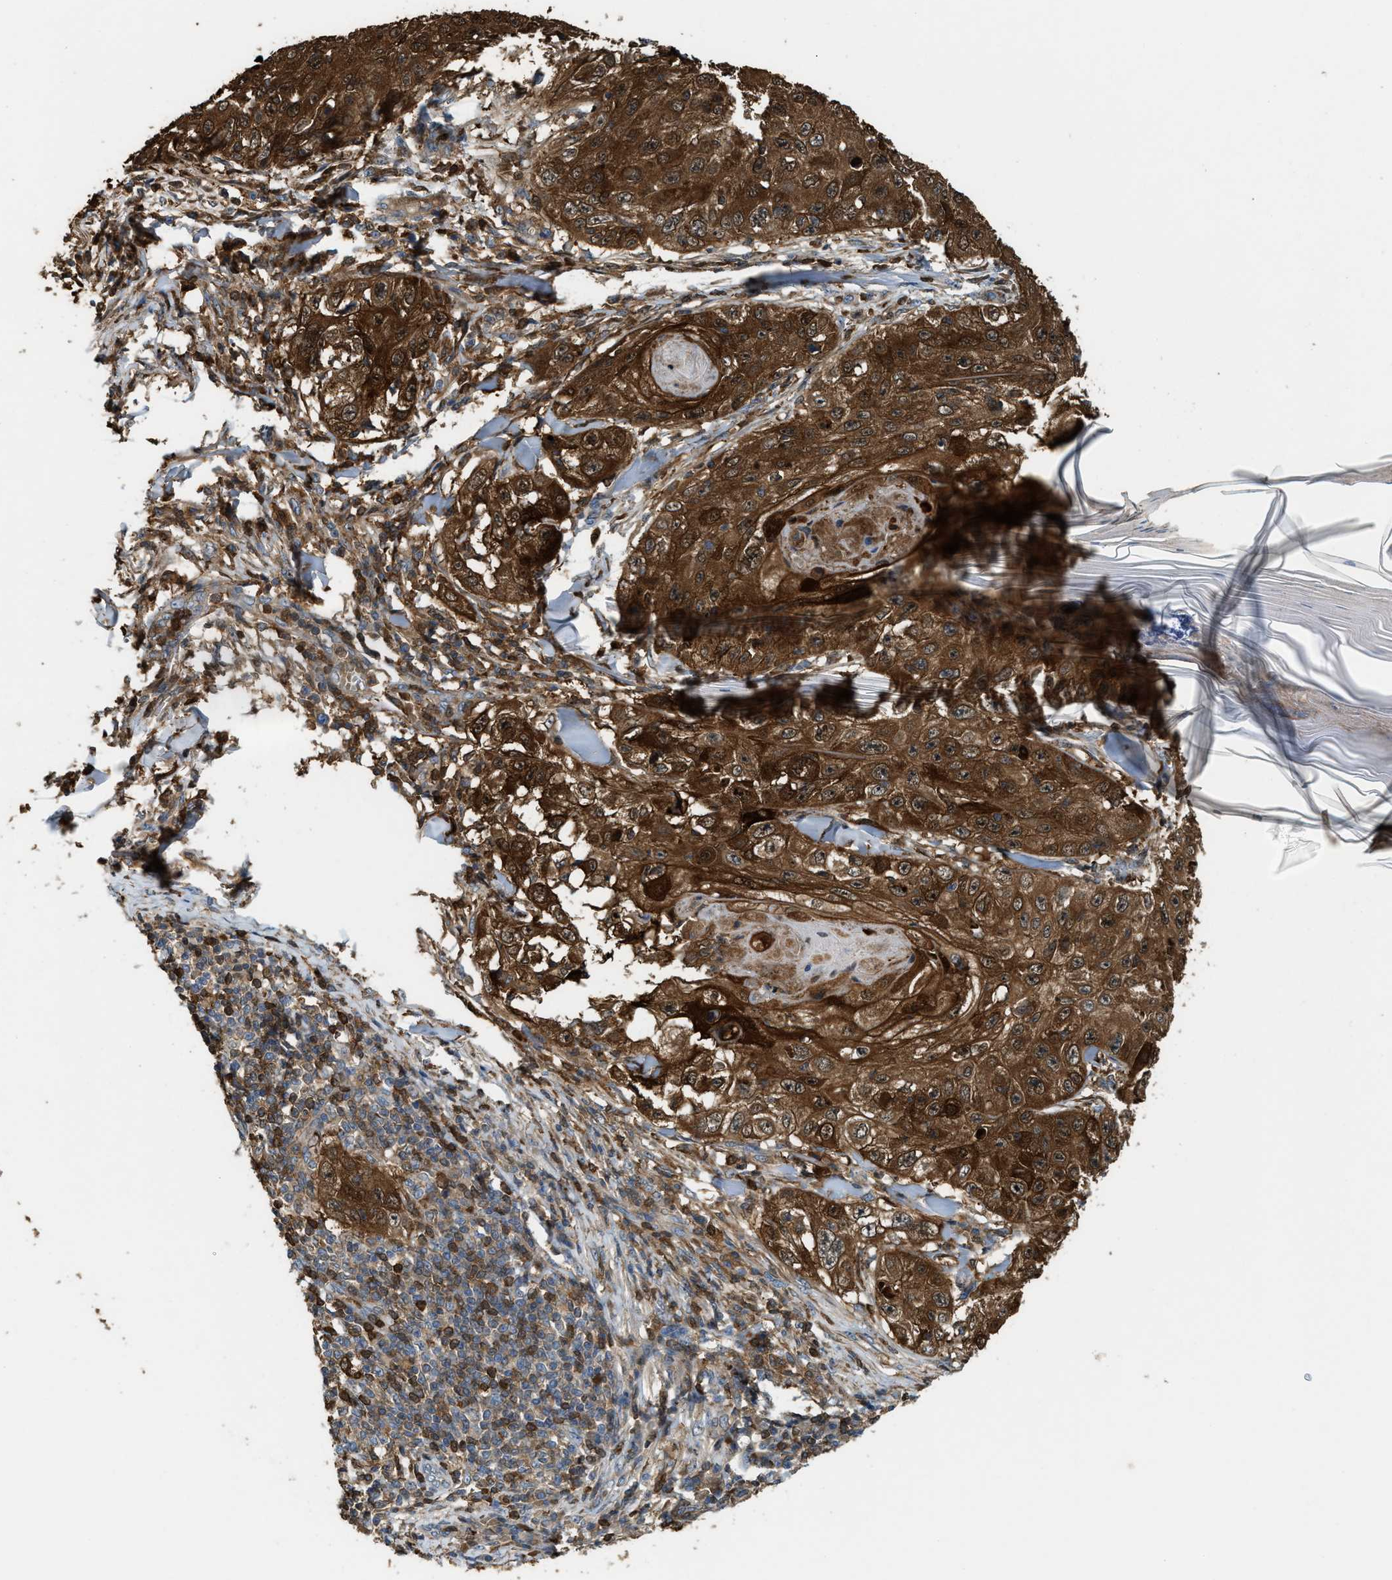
{"staining": {"intensity": "strong", "quantity": ">75%", "location": "cytoplasmic/membranous"}, "tissue": "skin cancer", "cell_type": "Tumor cells", "image_type": "cancer", "snomed": [{"axis": "morphology", "description": "Squamous cell carcinoma, NOS"}, {"axis": "topography", "description": "Skin"}], "caption": "Immunohistochemistry micrograph of skin cancer (squamous cell carcinoma) stained for a protein (brown), which demonstrates high levels of strong cytoplasmic/membranous positivity in approximately >75% of tumor cells.", "gene": "SERPINB5", "patient": {"sex": "male", "age": 86}}